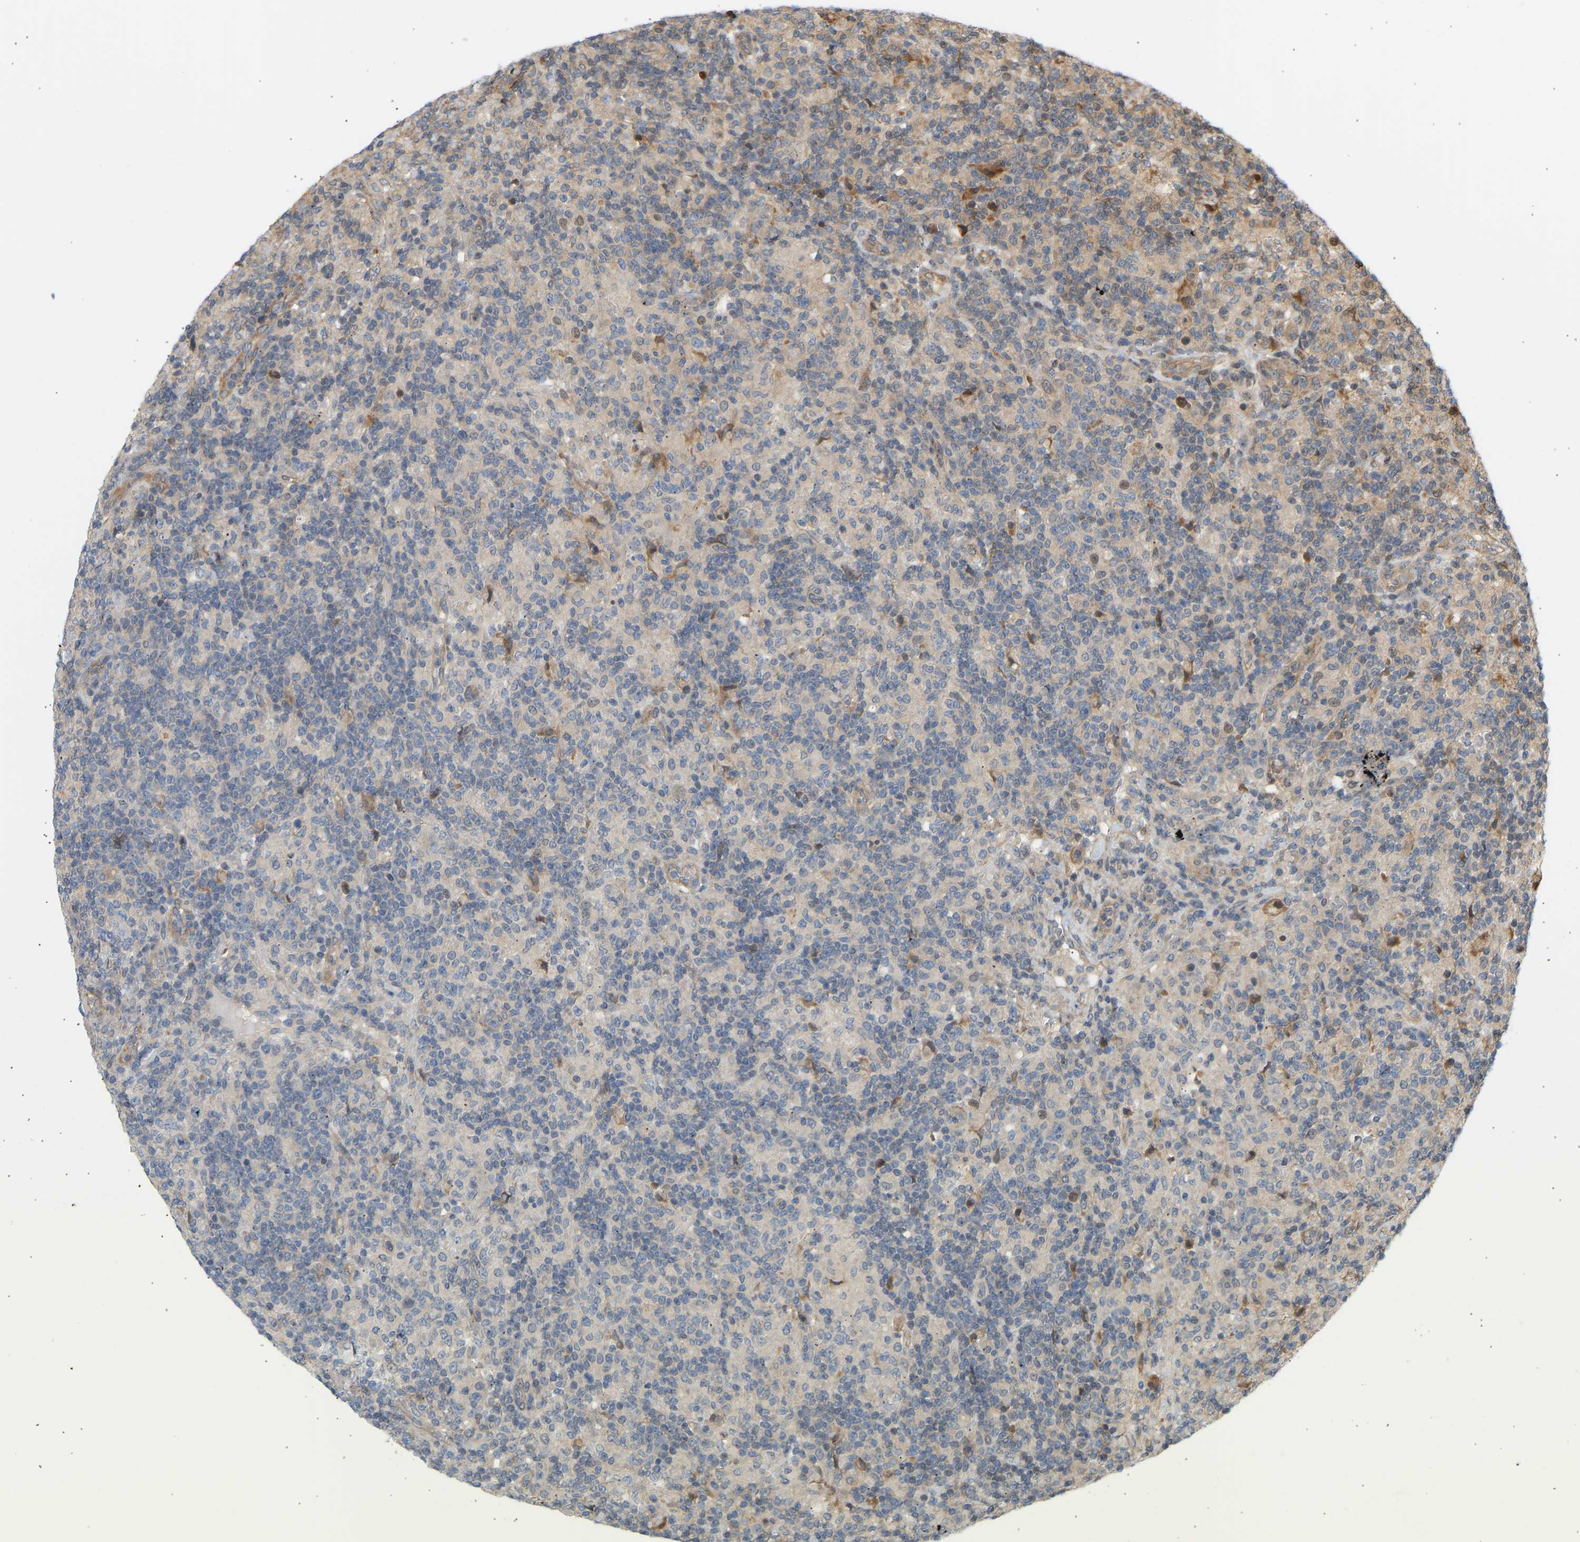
{"staining": {"intensity": "weak", "quantity": "<25%", "location": "cytoplasmic/membranous"}, "tissue": "lymphoma", "cell_type": "Tumor cells", "image_type": "cancer", "snomed": [{"axis": "morphology", "description": "Hodgkin's disease, NOS"}, {"axis": "topography", "description": "Lymph node"}], "caption": "The IHC histopathology image has no significant staining in tumor cells of lymphoma tissue.", "gene": "CEP57", "patient": {"sex": "male", "age": 70}}